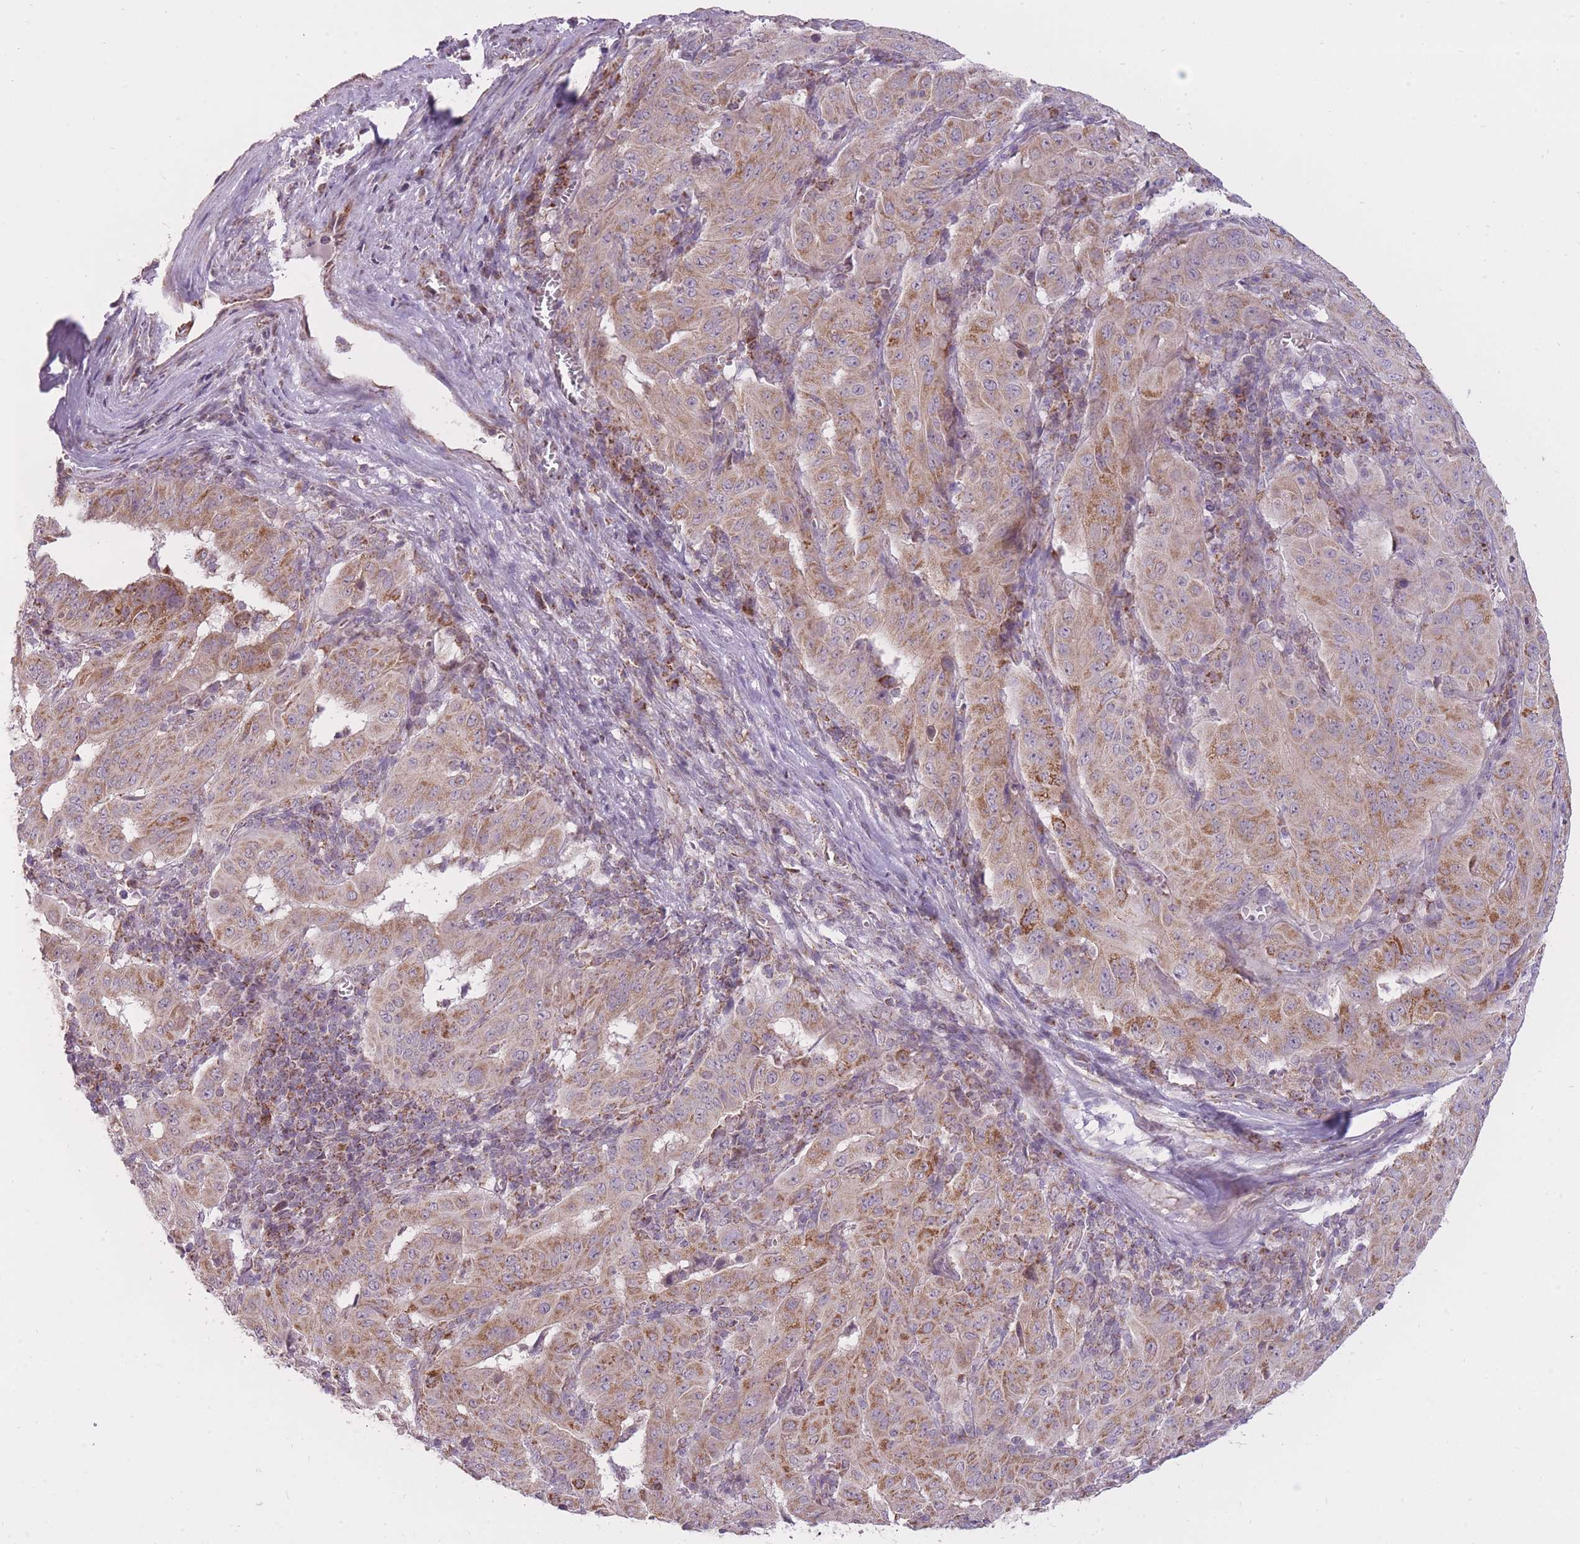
{"staining": {"intensity": "moderate", "quantity": ">75%", "location": "cytoplasmic/membranous"}, "tissue": "pancreatic cancer", "cell_type": "Tumor cells", "image_type": "cancer", "snomed": [{"axis": "morphology", "description": "Adenocarcinoma, NOS"}, {"axis": "topography", "description": "Pancreas"}], "caption": "Protein analysis of pancreatic cancer tissue demonstrates moderate cytoplasmic/membranous staining in approximately >75% of tumor cells.", "gene": "LIN7C", "patient": {"sex": "male", "age": 63}}